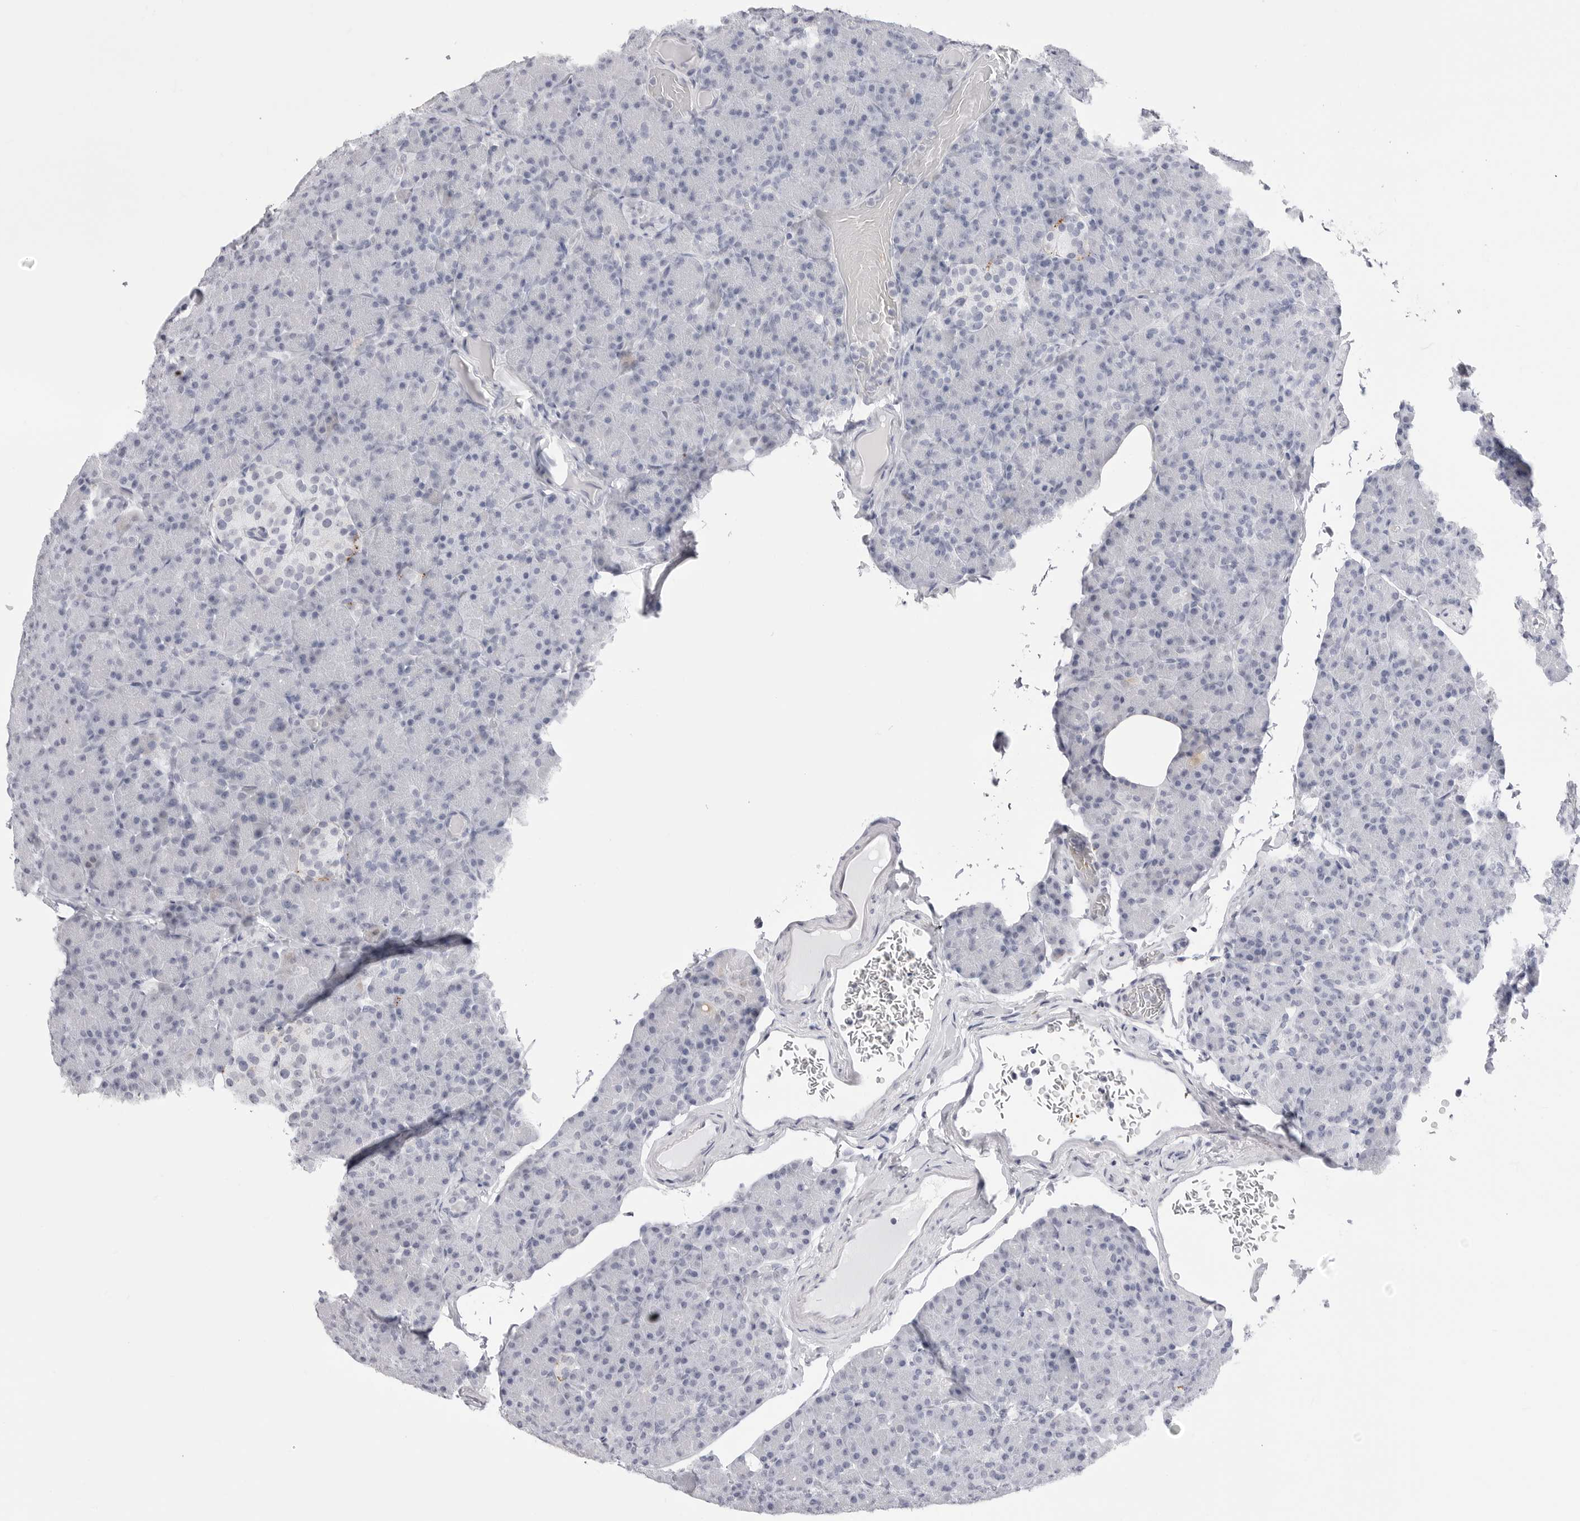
{"staining": {"intensity": "negative", "quantity": "none", "location": "none"}, "tissue": "pancreas", "cell_type": "Exocrine glandular cells", "image_type": "normal", "snomed": [{"axis": "morphology", "description": "Normal tissue, NOS"}, {"axis": "topography", "description": "Pancreas"}], "caption": "A histopathology image of pancreas stained for a protein demonstrates no brown staining in exocrine glandular cells.", "gene": "TSSK1B", "patient": {"sex": "female", "age": 43}}